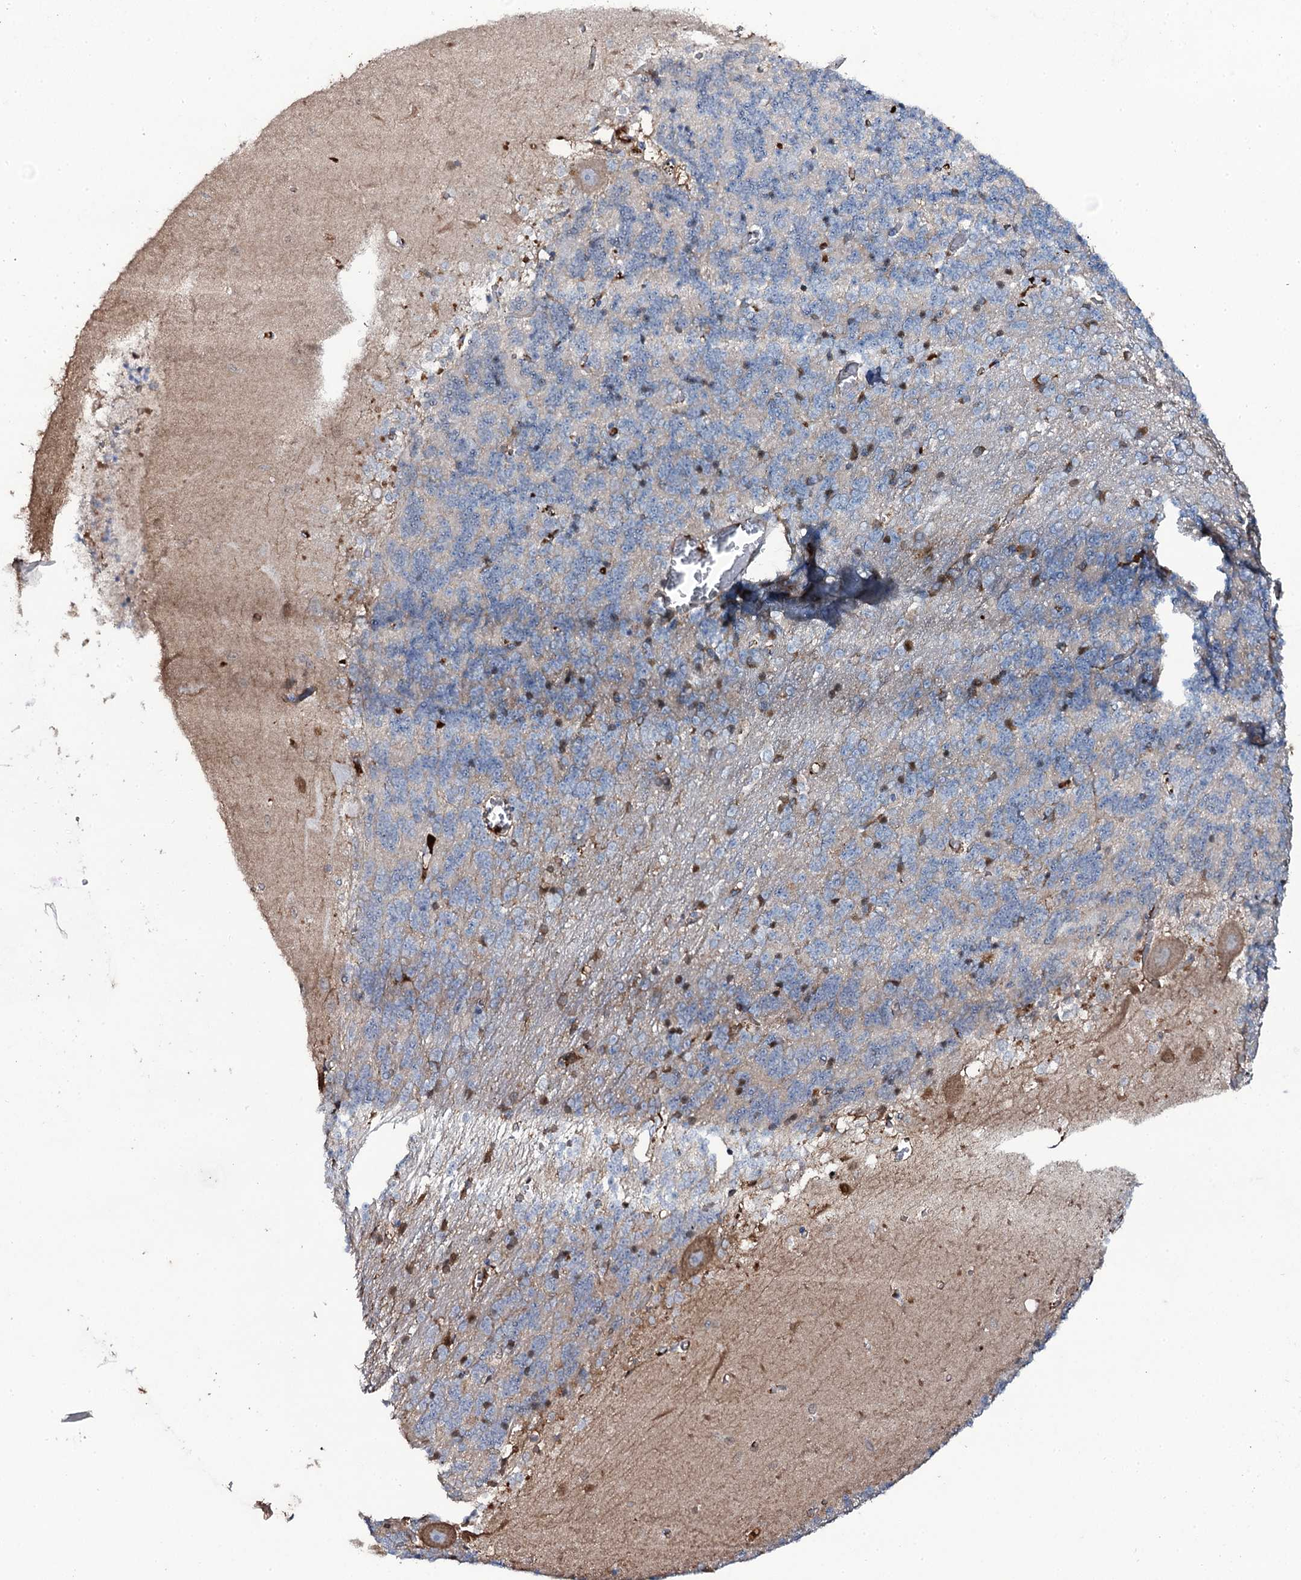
{"staining": {"intensity": "weak", "quantity": "25%-75%", "location": "cytoplasmic/membranous"}, "tissue": "cerebellum", "cell_type": "Cells in granular layer", "image_type": "normal", "snomed": [{"axis": "morphology", "description": "Normal tissue, NOS"}, {"axis": "topography", "description": "Cerebellum"}], "caption": "A micrograph showing weak cytoplasmic/membranous staining in approximately 25%-75% of cells in granular layer in unremarkable cerebellum, as visualized by brown immunohistochemical staining.", "gene": "EDN1", "patient": {"sex": "male", "age": 37}}